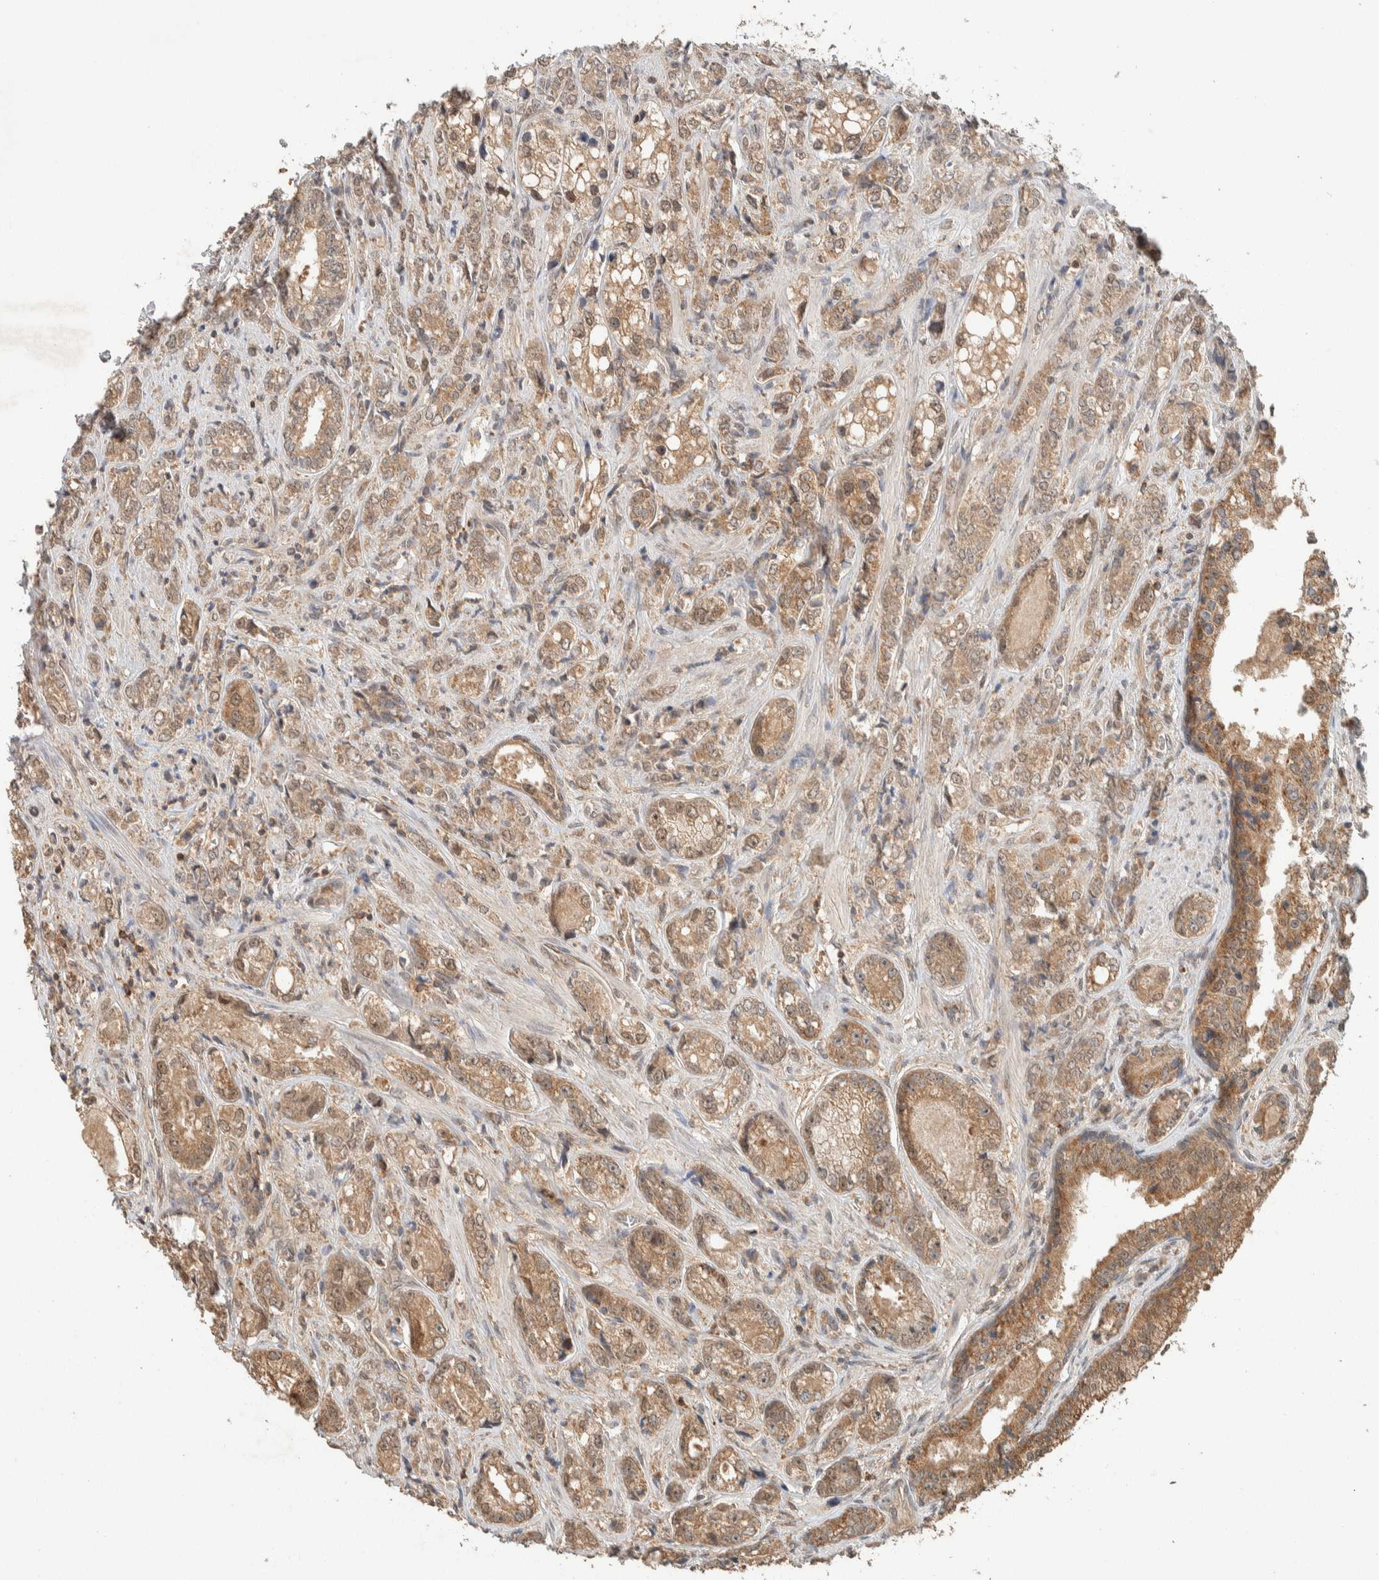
{"staining": {"intensity": "moderate", "quantity": ">75%", "location": "cytoplasmic/membranous"}, "tissue": "prostate cancer", "cell_type": "Tumor cells", "image_type": "cancer", "snomed": [{"axis": "morphology", "description": "Adenocarcinoma, High grade"}, {"axis": "topography", "description": "Prostate"}], "caption": "High-power microscopy captured an immunohistochemistry (IHC) histopathology image of prostate adenocarcinoma (high-grade), revealing moderate cytoplasmic/membranous positivity in approximately >75% of tumor cells.", "gene": "ZNF567", "patient": {"sex": "male", "age": 61}}